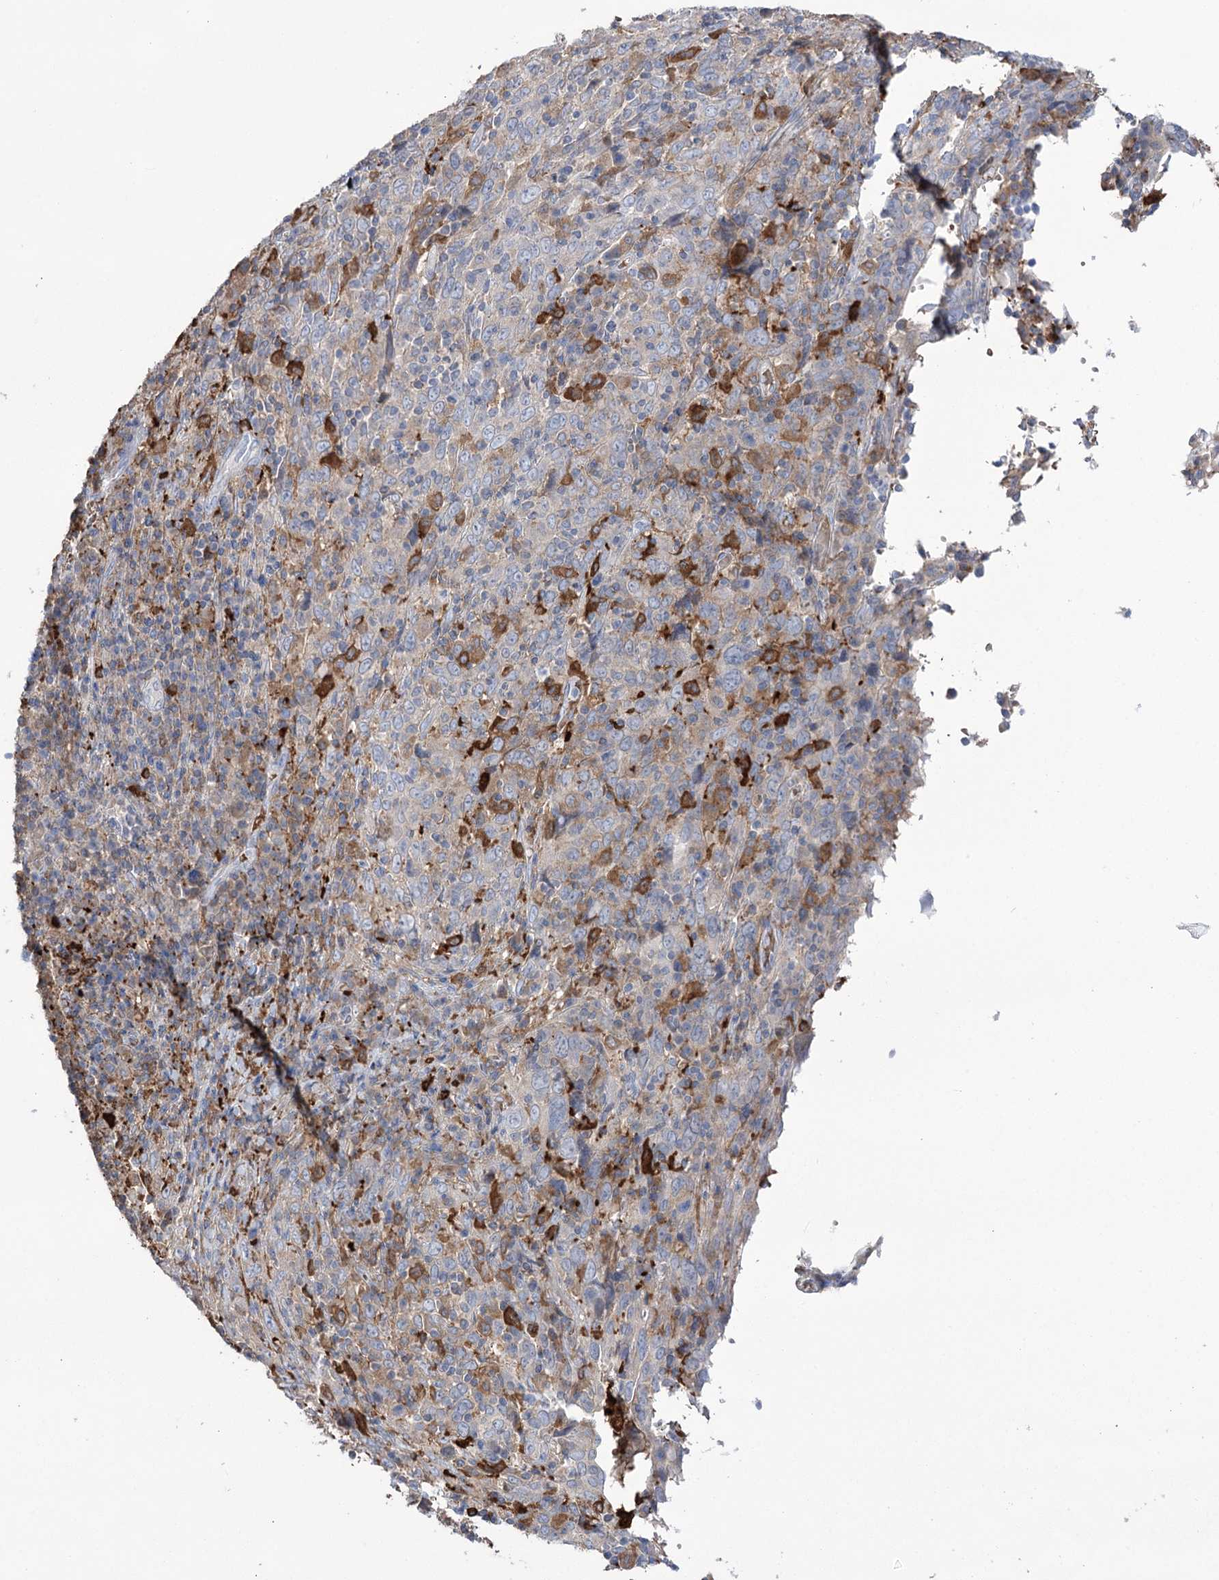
{"staining": {"intensity": "negative", "quantity": "none", "location": "none"}, "tissue": "cervical cancer", "cell_type": "Tumor cells", "image_type": "cancer", "snomed": [{"axis": "morphology", "description": "Squamous cell carcinoma, NOS"}, {"axis": "topography", "description": "Cervix"}], "caption": "An immunohistochemistry image of cervical cancer is shown. There is no staining in tumor cells of cervical cancer.", "gene": "ZNF622", "patient": {"sex": "female", "age": 46}}